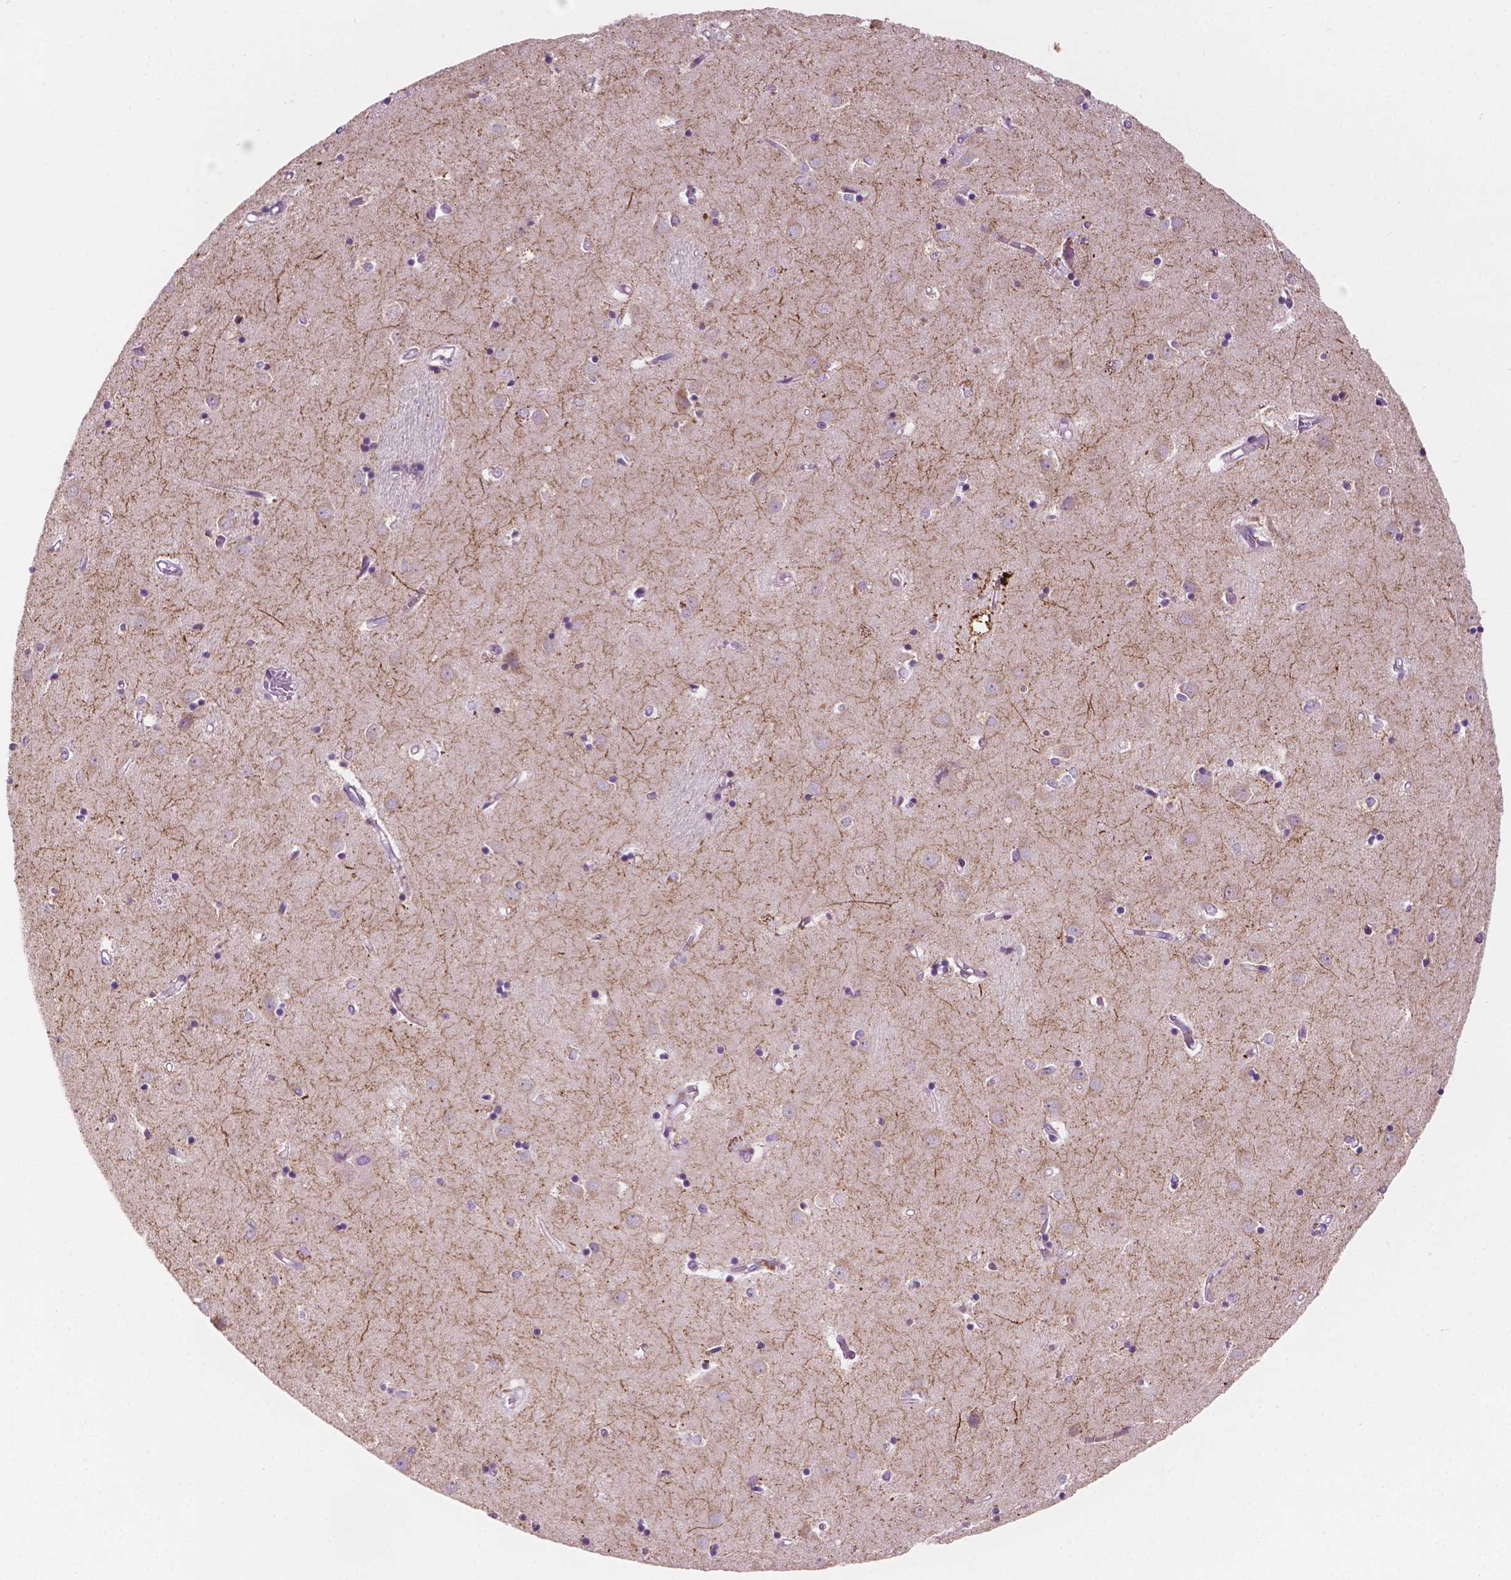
{"staining": {"intensity": "negative", "quantity": "none", "location": "none"}, "tissue": "caudate", "cell_type": "Glial cells", "image_type": "normal", "snomed": [{"axis": "morphology", "description": "Normal tissue, NOS"}, {"axis": "topography", "description": "Lateral ventricle wall"}], "caption": "Immunohistochemistry of unremarkable human caudate reveals no staining in glial cells.", "gene": "LRP1B", "patient": {"sex": "male", "age": 54}}